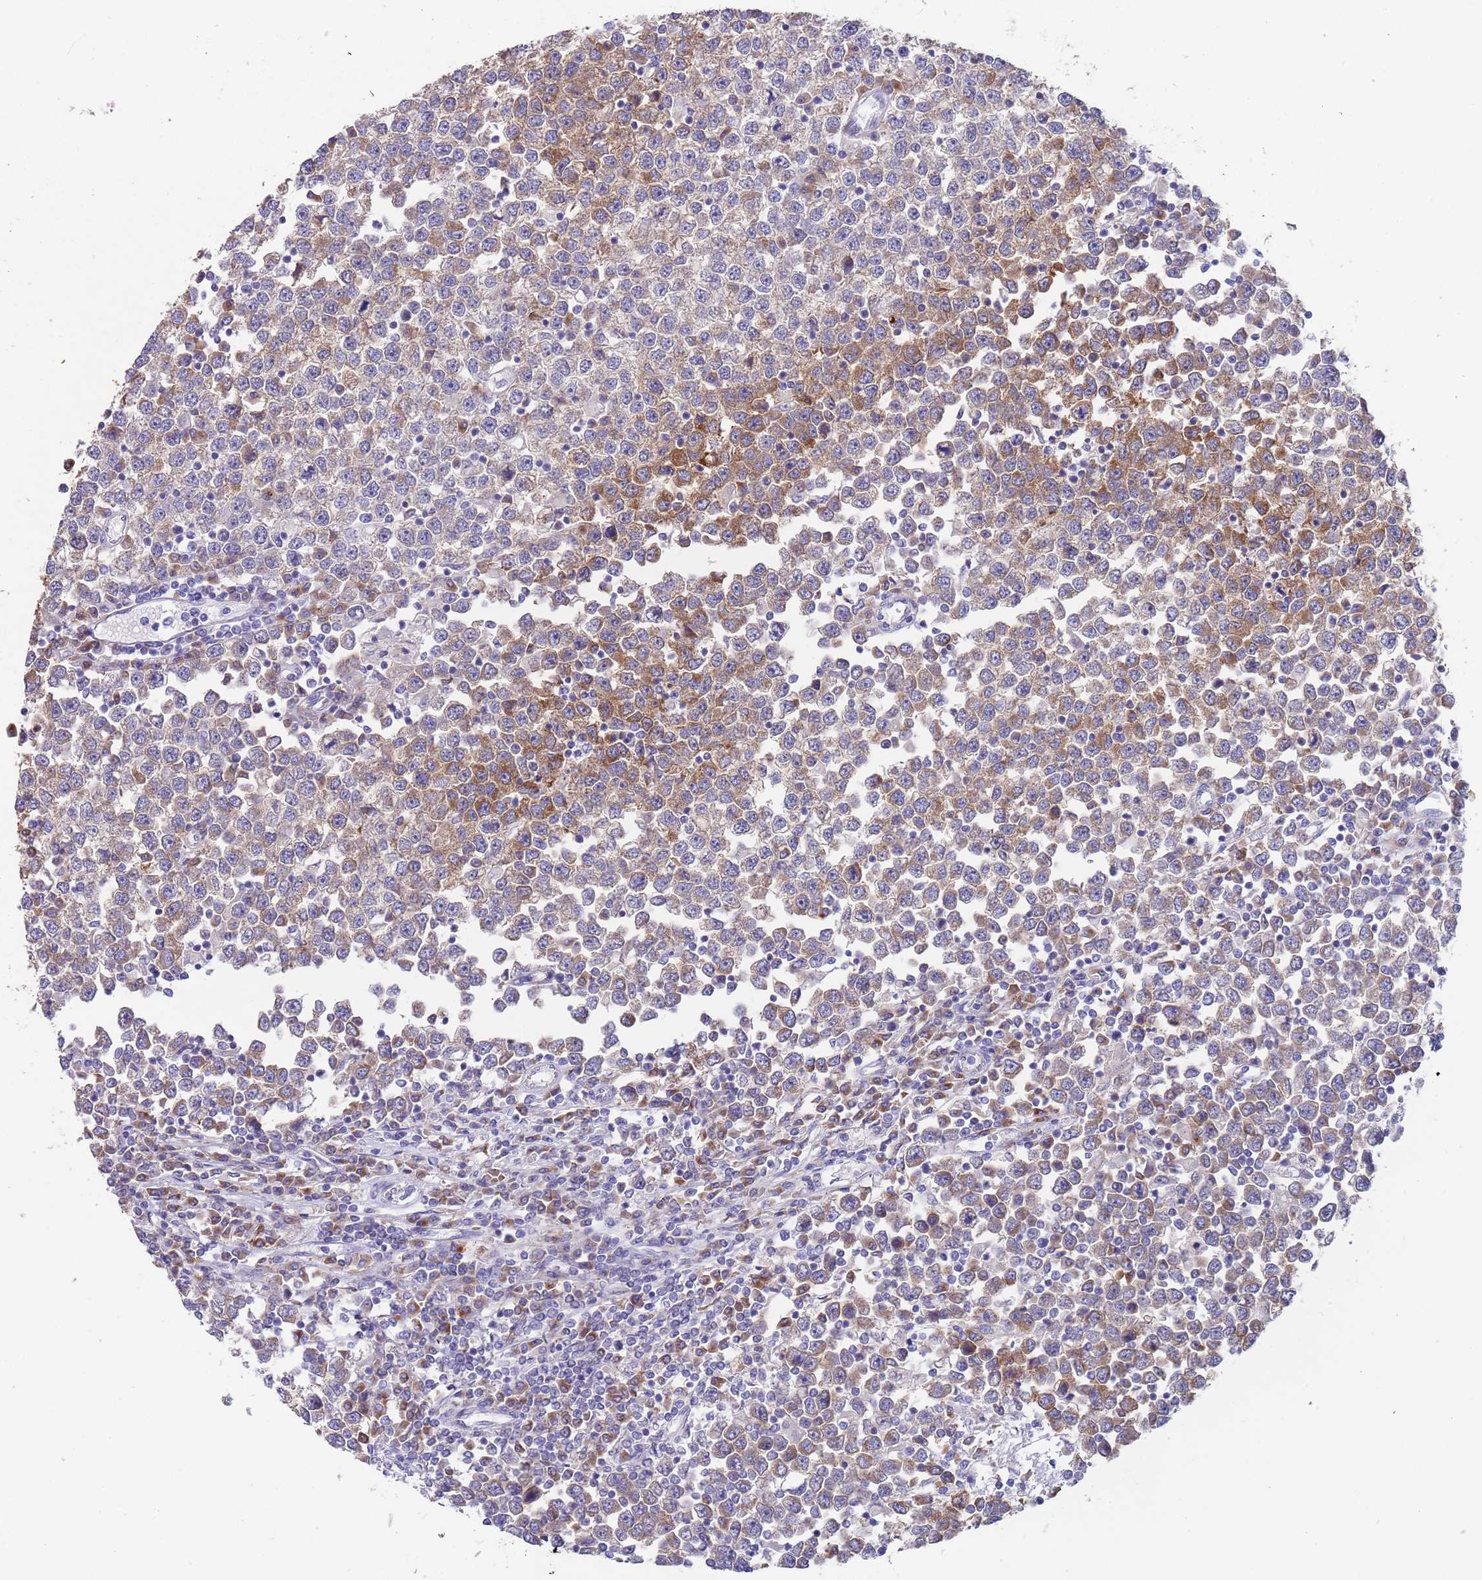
{"staining": {"intensity": "moderate", "quantity": "25%-75%", "location": "cytoplasmic/membranous"}, "tissue": "testis cancer", "cell_type": "Tumor cells", "image_type": "cancer", "snomed": [{"axis": "morphology", "description": "Seminoma, NOS"}, {"axis": "topography", "description": "Testis"}], "caption": "Testis seminoma stained for a protein (brown) displays moderate cytoplasmic/membranous positive expression in approximately 25%-75% of tumor cells.", "gene": "TYW1", "patient": {"sex": "male", "age": 65}}